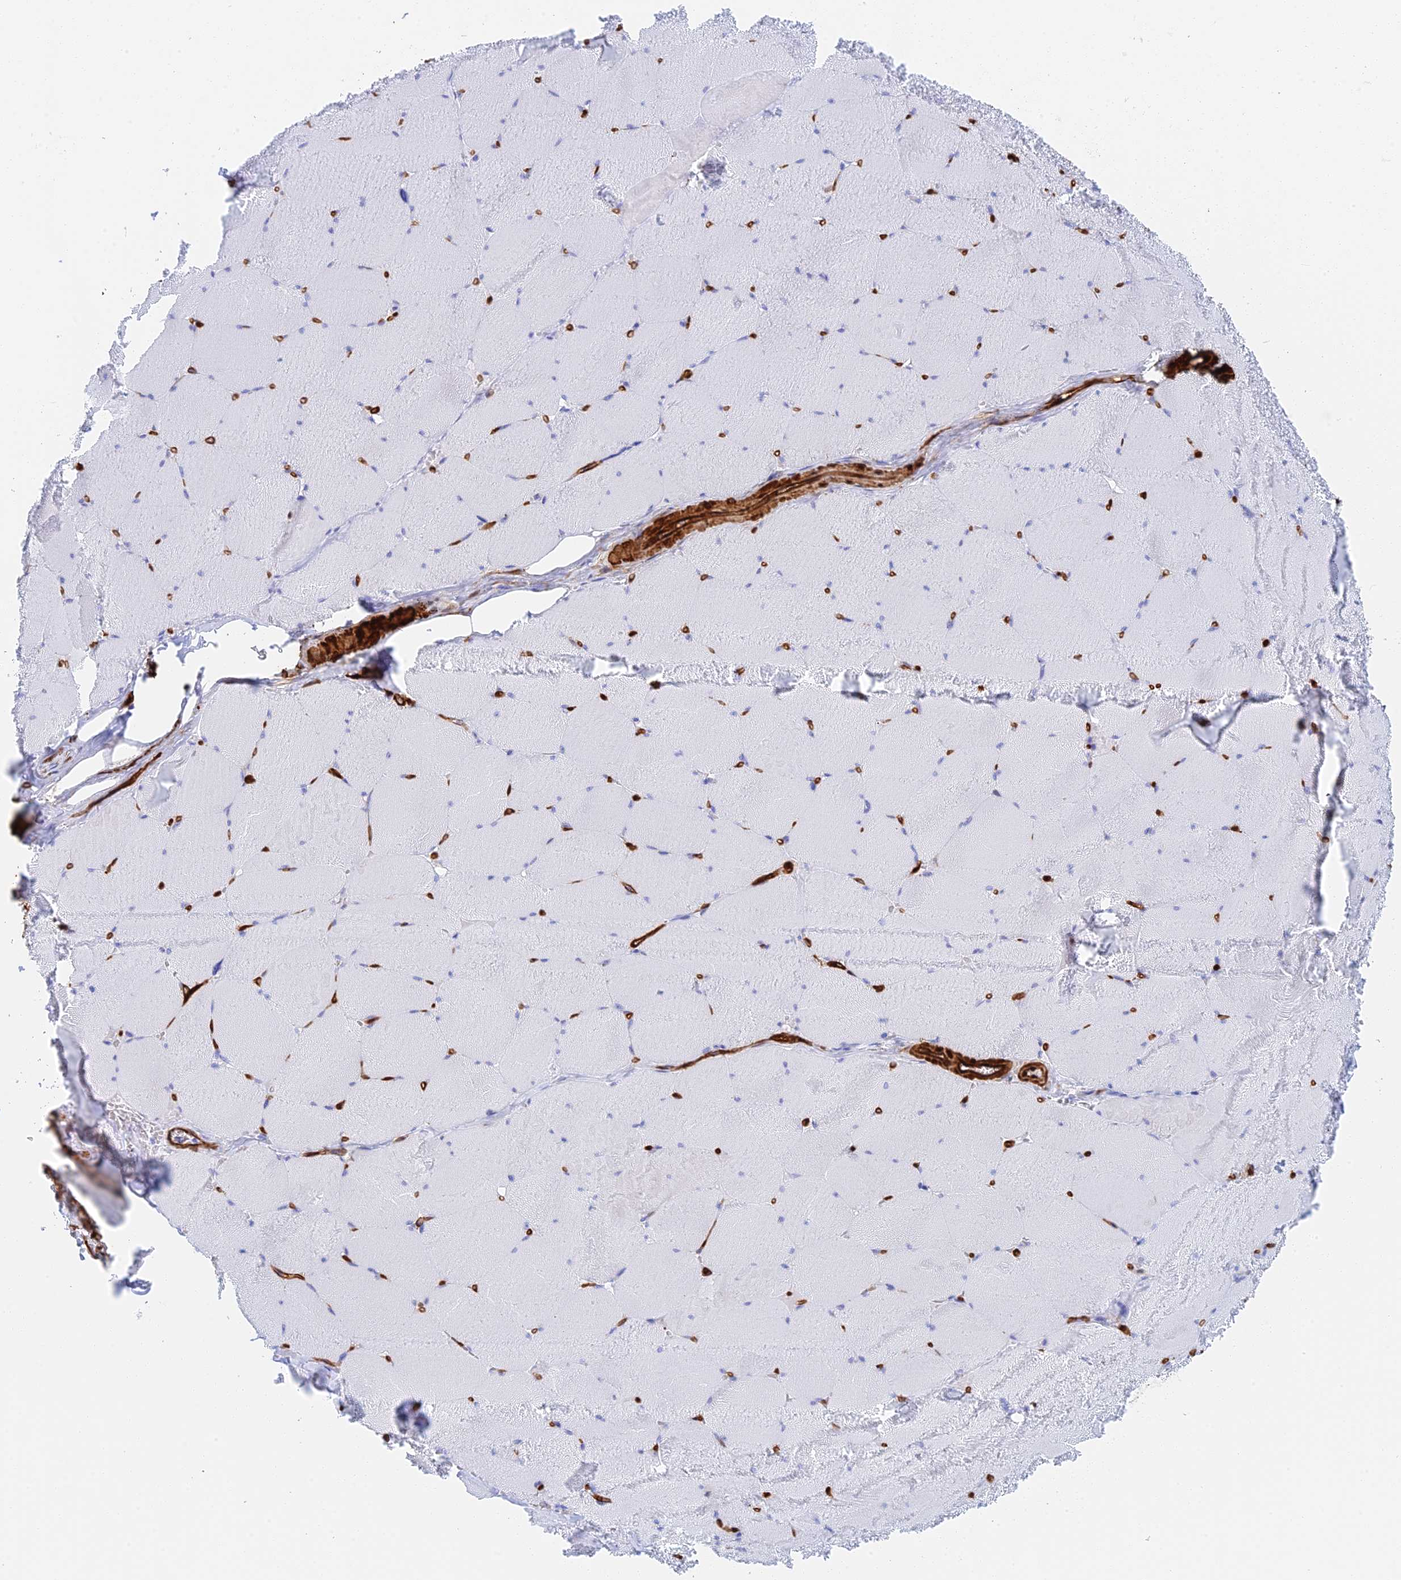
{"staining": {"intensity": "negative", "quantity": "none", "location": "none"}, "tissue": "skeletal muscle", "cell_type": "Myocytes", "image_type": "normal", "snomed": [{"axis": "morphology", "description": "Normal tissue, NOS"}, {"axis": "topography", "description": "Skeletal muscle"}, {"axis": "topography", "description": "Head-Neck"}], "caption": "The photomicrograph displays no significant expression in myocytes of skeletal muscle. (DAB (3,3'-diaminobenzidine) immunohistochemistry, high magnification).", "gene": "CRIP2", "patient": {"sex": "male", "age": 66}}